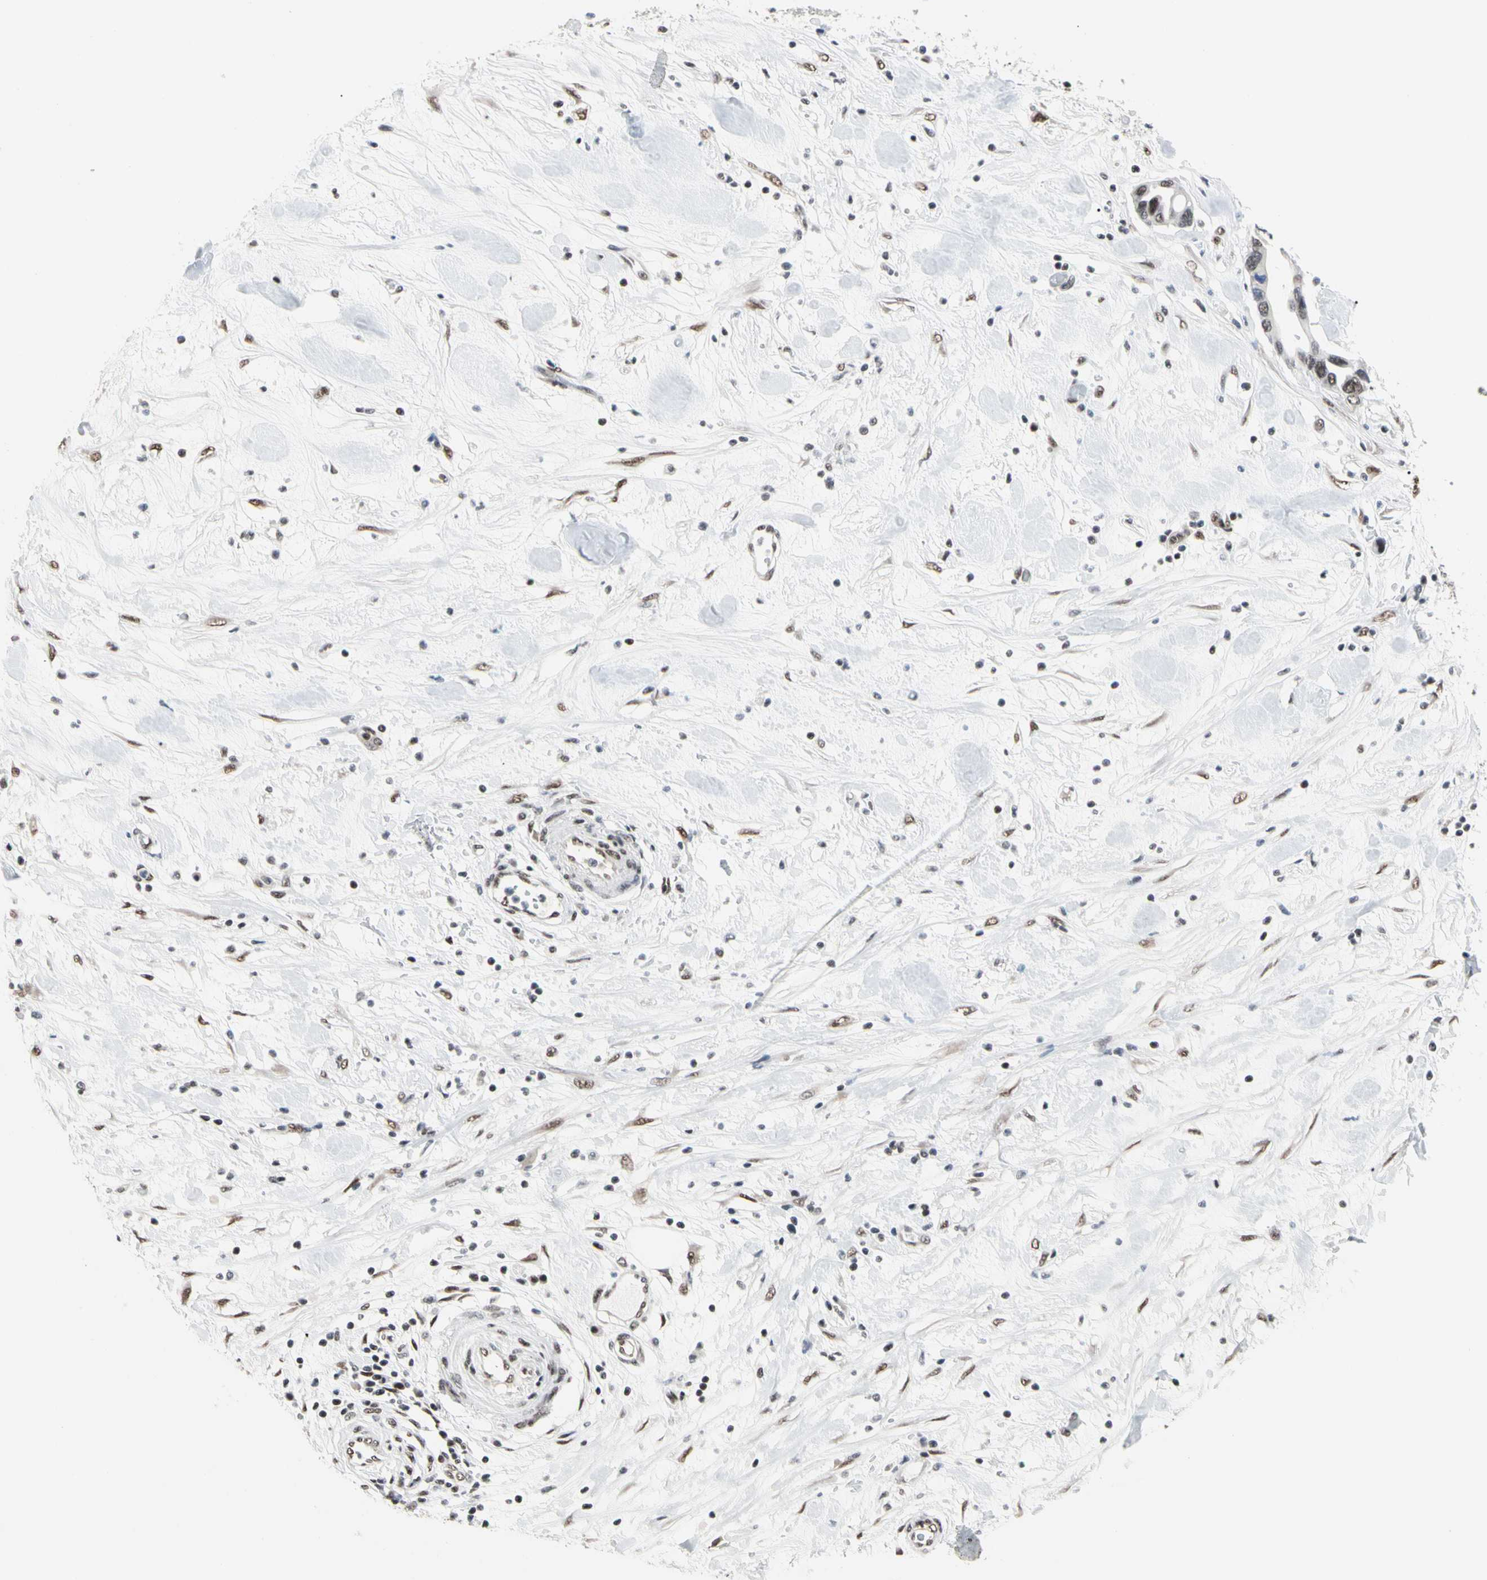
{"staining": {"intensity": "moderate", "quantity": "25%-75%", "location": "nuclear"}, "tissue": "pancreatic cancer", "cell_type": "Tumor cells", "image_type": "cancer", "snomed": [{"axis": "morphology", "description": "Adenocarcinoma, NOS"}, {"axis": "topography", "description": "Pancreas"}], "caption": "Human pancreatic cancer (adenocarcinoma) stained with a protein marker shows moderate staining in tumor cells.", "gene": "FAM98B", "patient": {"sex": "female", "age": 57}}